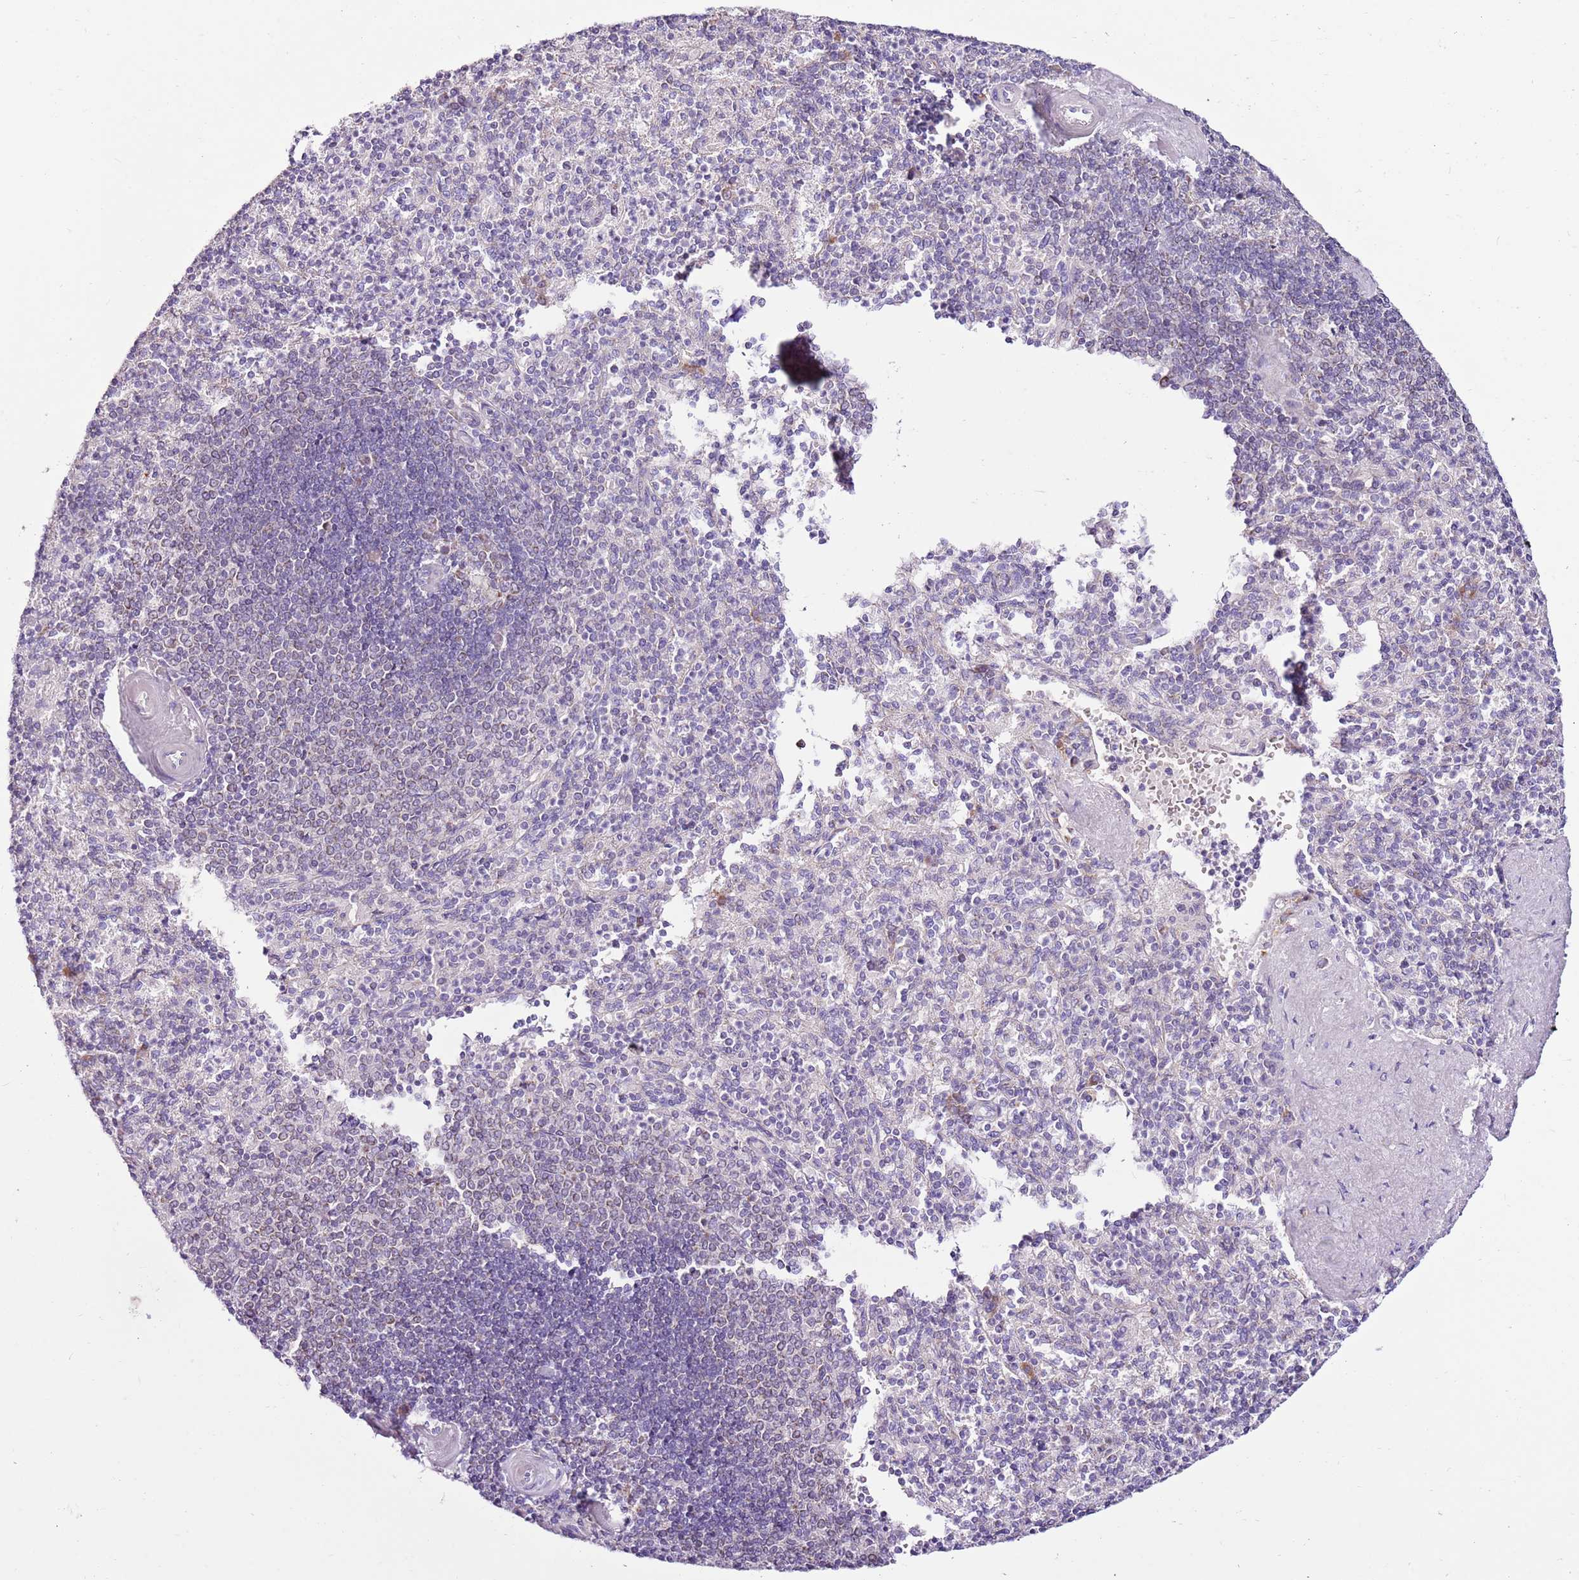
{"staining": {"intensity": "negative", "quantity": "none", "location": "none"}, "tissue": "spleen", "cell_type": "Cells in red pulp", "image_type": "normal", "snomed": [{"axis": "morphology", "description": "Normal tissue, NOS"}, {"axis": "topography", "description": "Spleen"}], "caption": "Spleen was stained to show a protein in brown. There is no significant positivity in cells in red pulp. (IHC, brightfield microscopy, high magnification).", "gene": "MRPL36", "patient": {"sex": "male", "age": 82}}